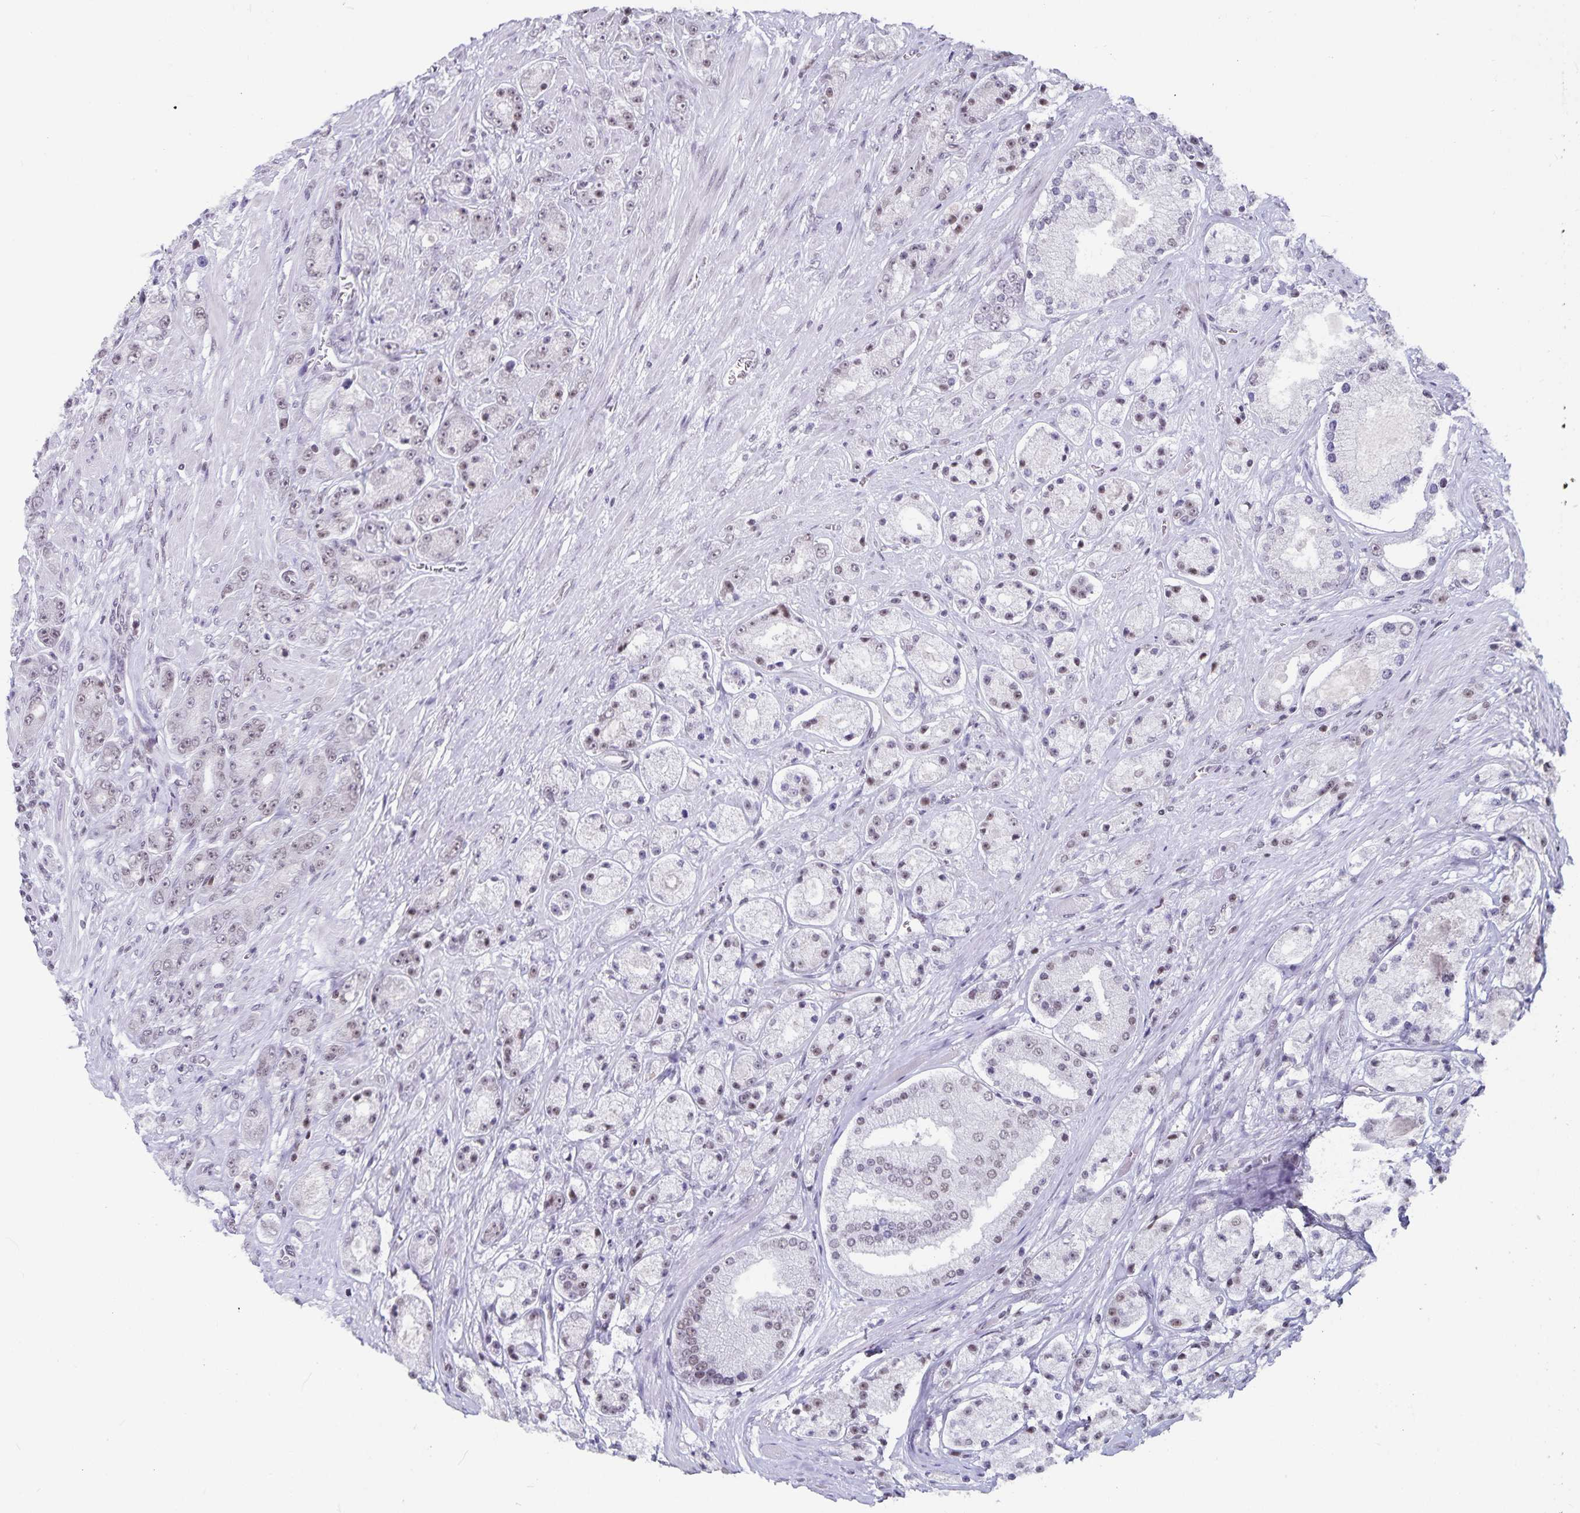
{"staining": {"intensity": "weak", "quantity": "<25%", "location": "nuclear"}, "tissue": "prostate cancer", "cell_type": "Tumor cells", "image_type": "cancer", "snomed": [{"axis": "morphology", "description": "Adenocarcinoma, High grade"}, {"axis": "topography", "description": "Prostate"}], "caption": "Tumor cells are negative for brown protein staining in prostate cancer.", "gene": "PBX2", "patient": {"sex": "male", "age": 67}}